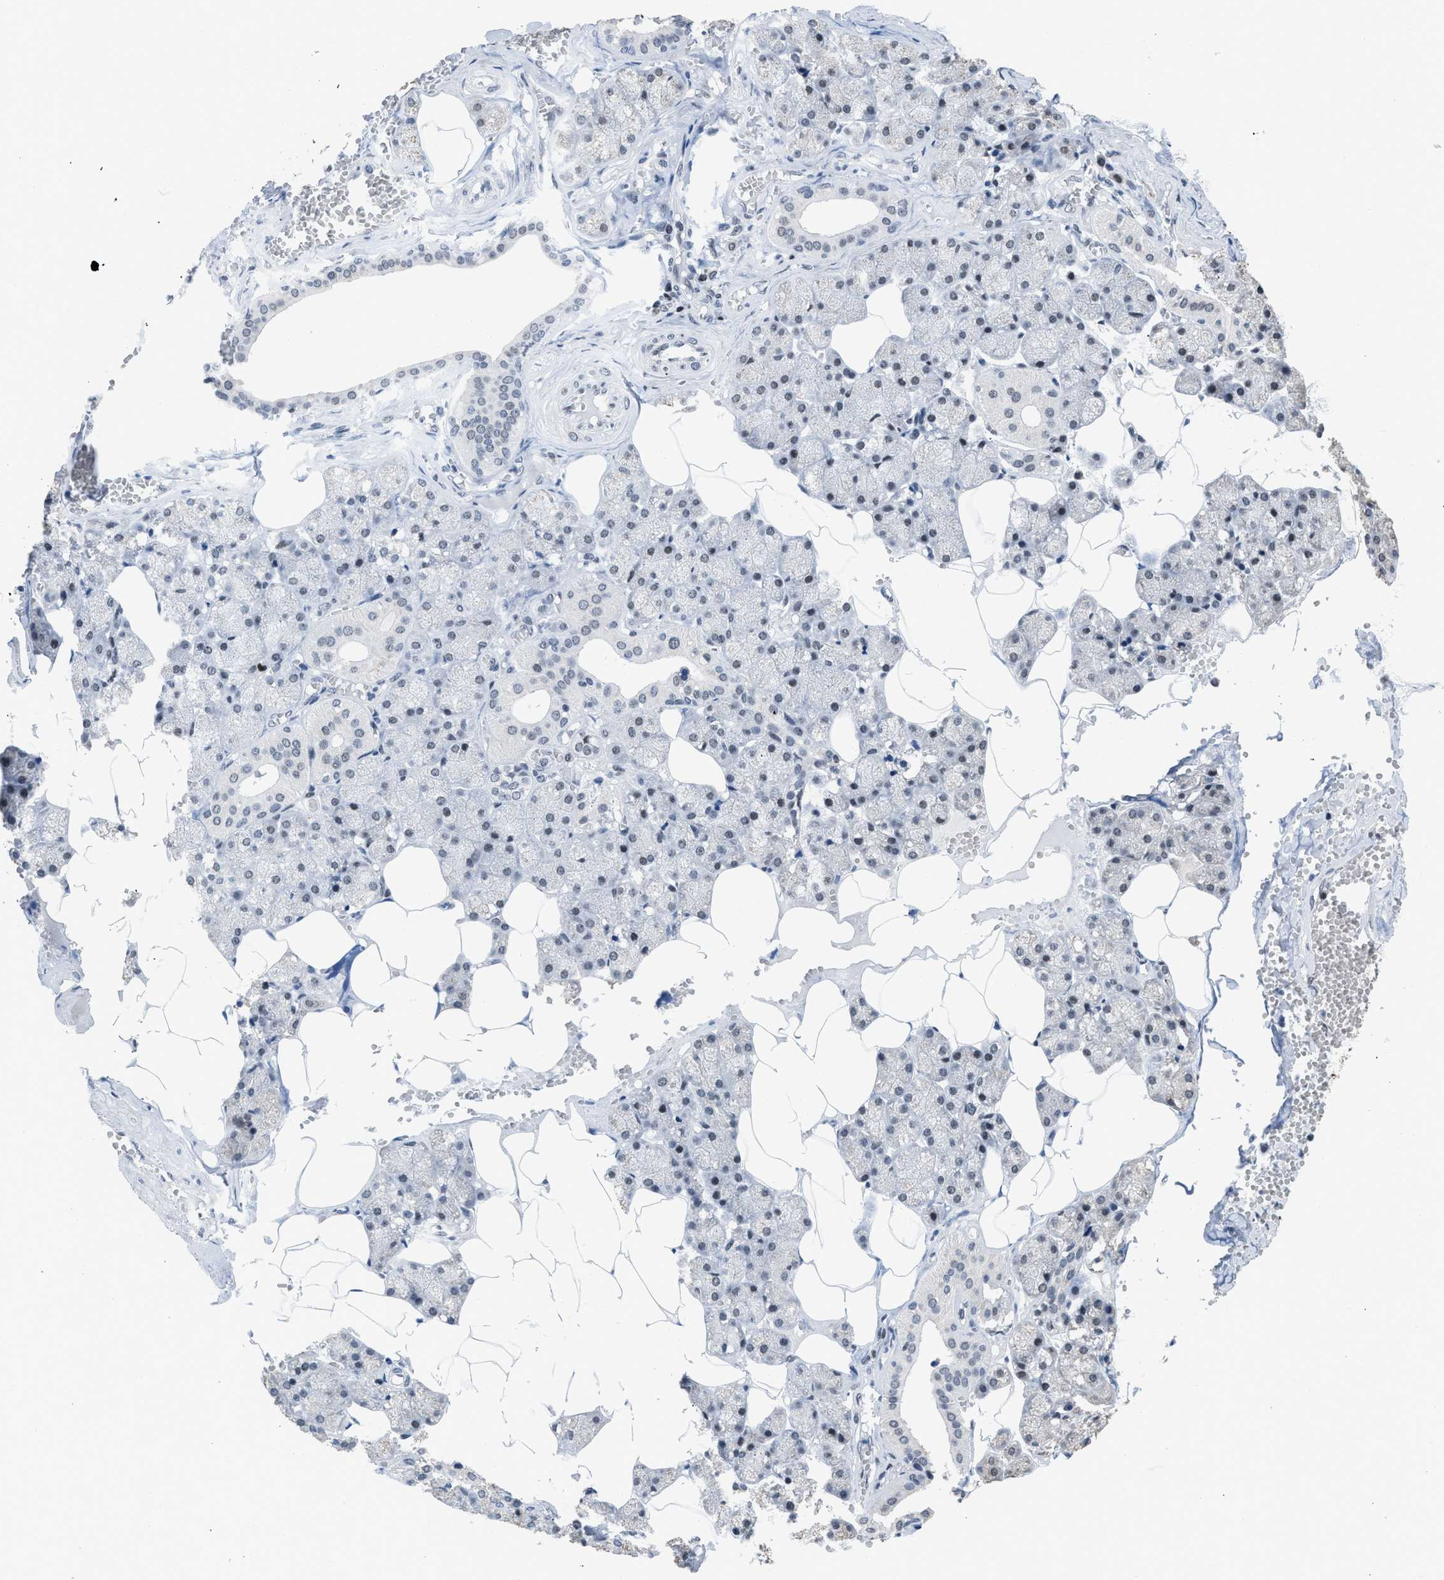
{"staining": {"intensity": "moderate", "quantity": "25%-75%", "location": "nuclear"}, "tissue": "salivary gland", "cell_type": "Glandular cells", "image_type": "normal", "snomed": [{"axis": "morphology", "description": "Normal tissue, NOS"}, {"axis": "topography", "description": "Salivary gland"}], "caption": "Immunohistochemical staining of benign human salivary gland exhibits moderate nuclear protein expression in approximately 25%-75% of glandular cells.", "gene": "TERF2IP", "patient": {"sex": "male", "age": 62}}